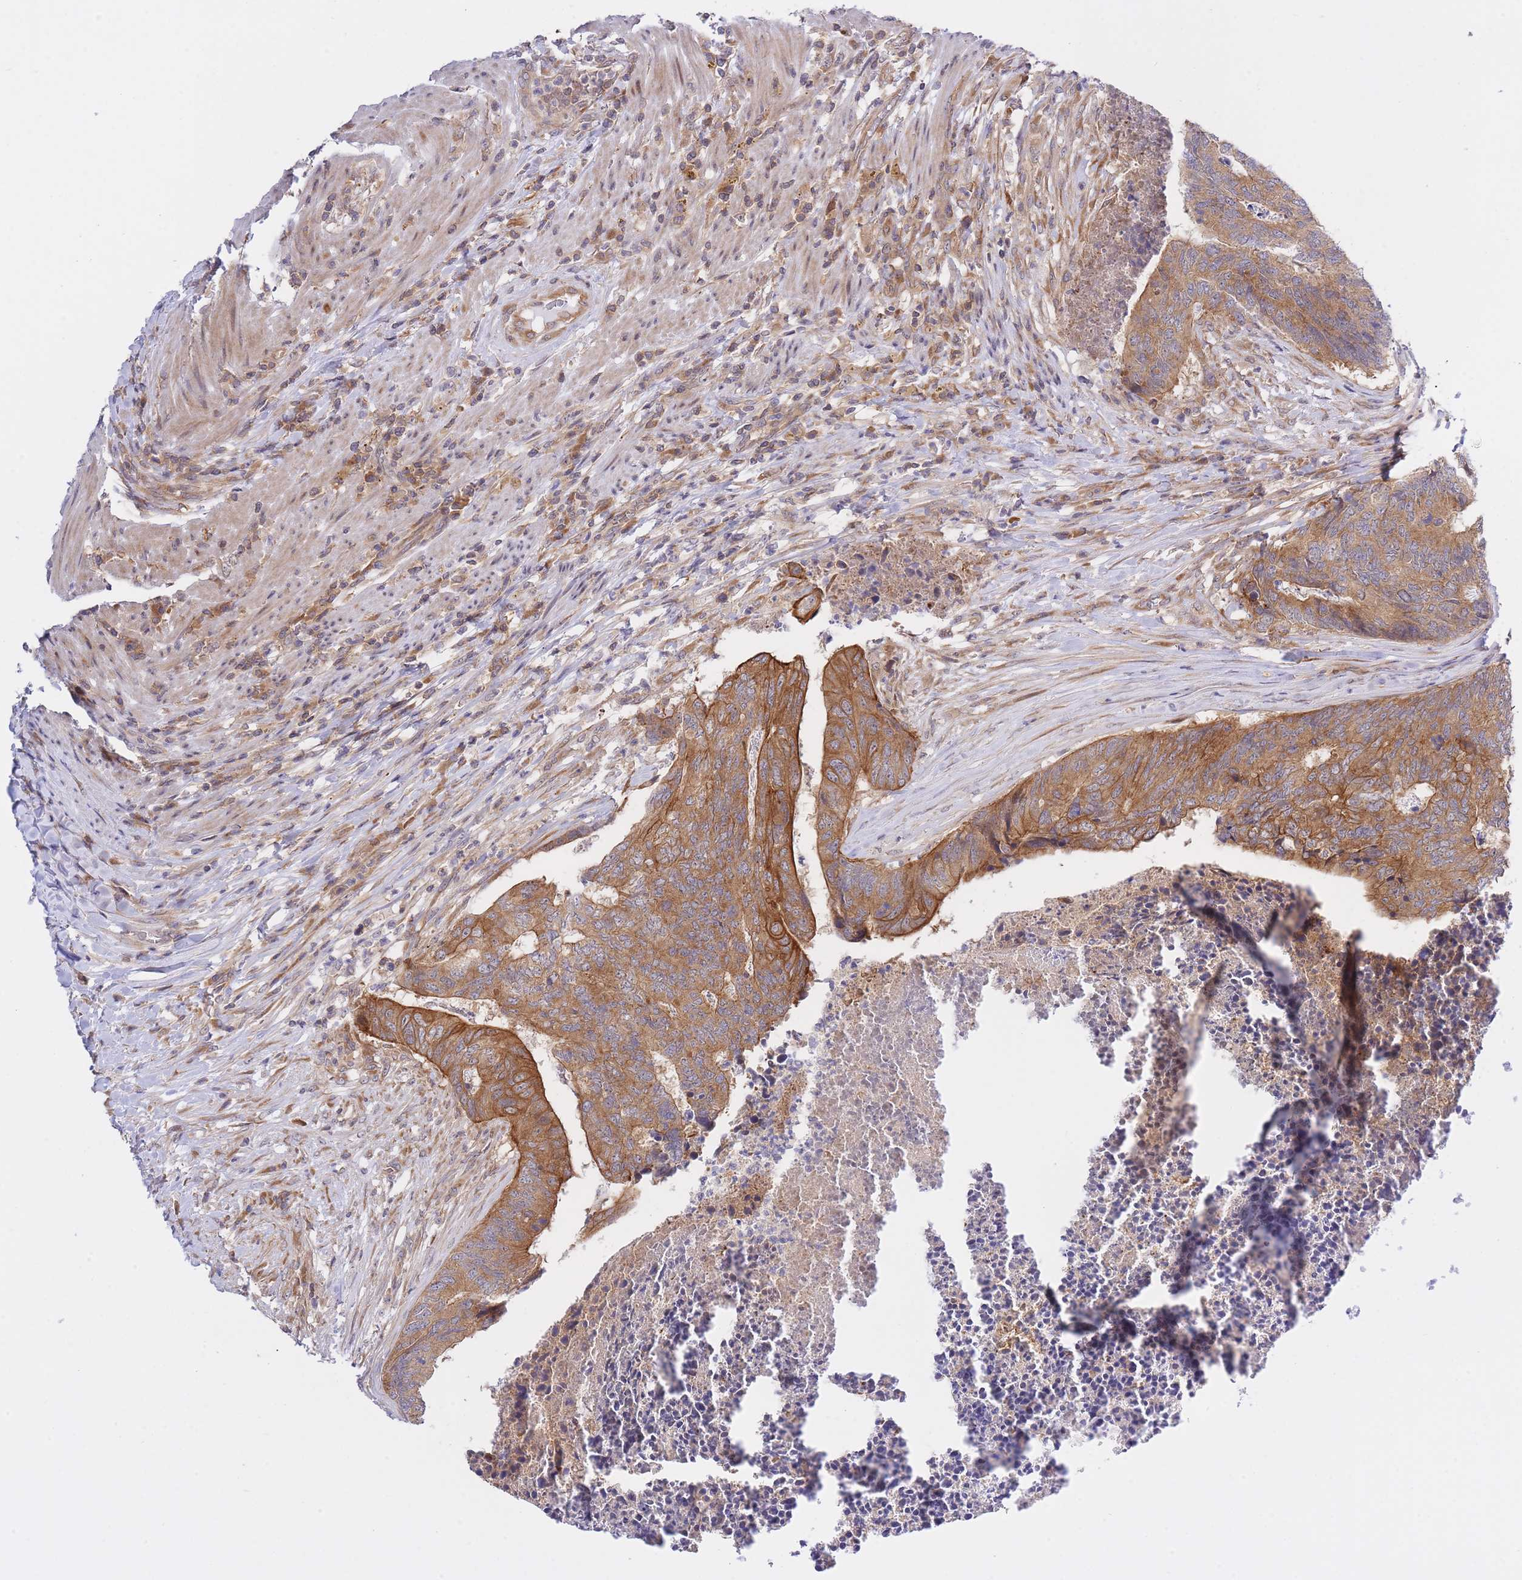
{"staining": {"intensity": "strong", "quantity": ">75%", "location": "cytoplasmic/membranous"}, "tissue": "colorectal cancer", "cell_type": "Tumor cells", "image_type": "cancer", "snomed": [{"axis": "morphology", "description": "Adenocarcinoma, NOS"}, {"axis": "topography", "description": "Colon"}], "caption": "This image exhibits immunohistochemistry staining of colorectal adenocarcinoma, with high strong cytoplasmic/membranous expression in about >75% of tumor cells.", "gene": "EIF2B2", "patient": {"sex": "female", "age": 67}}